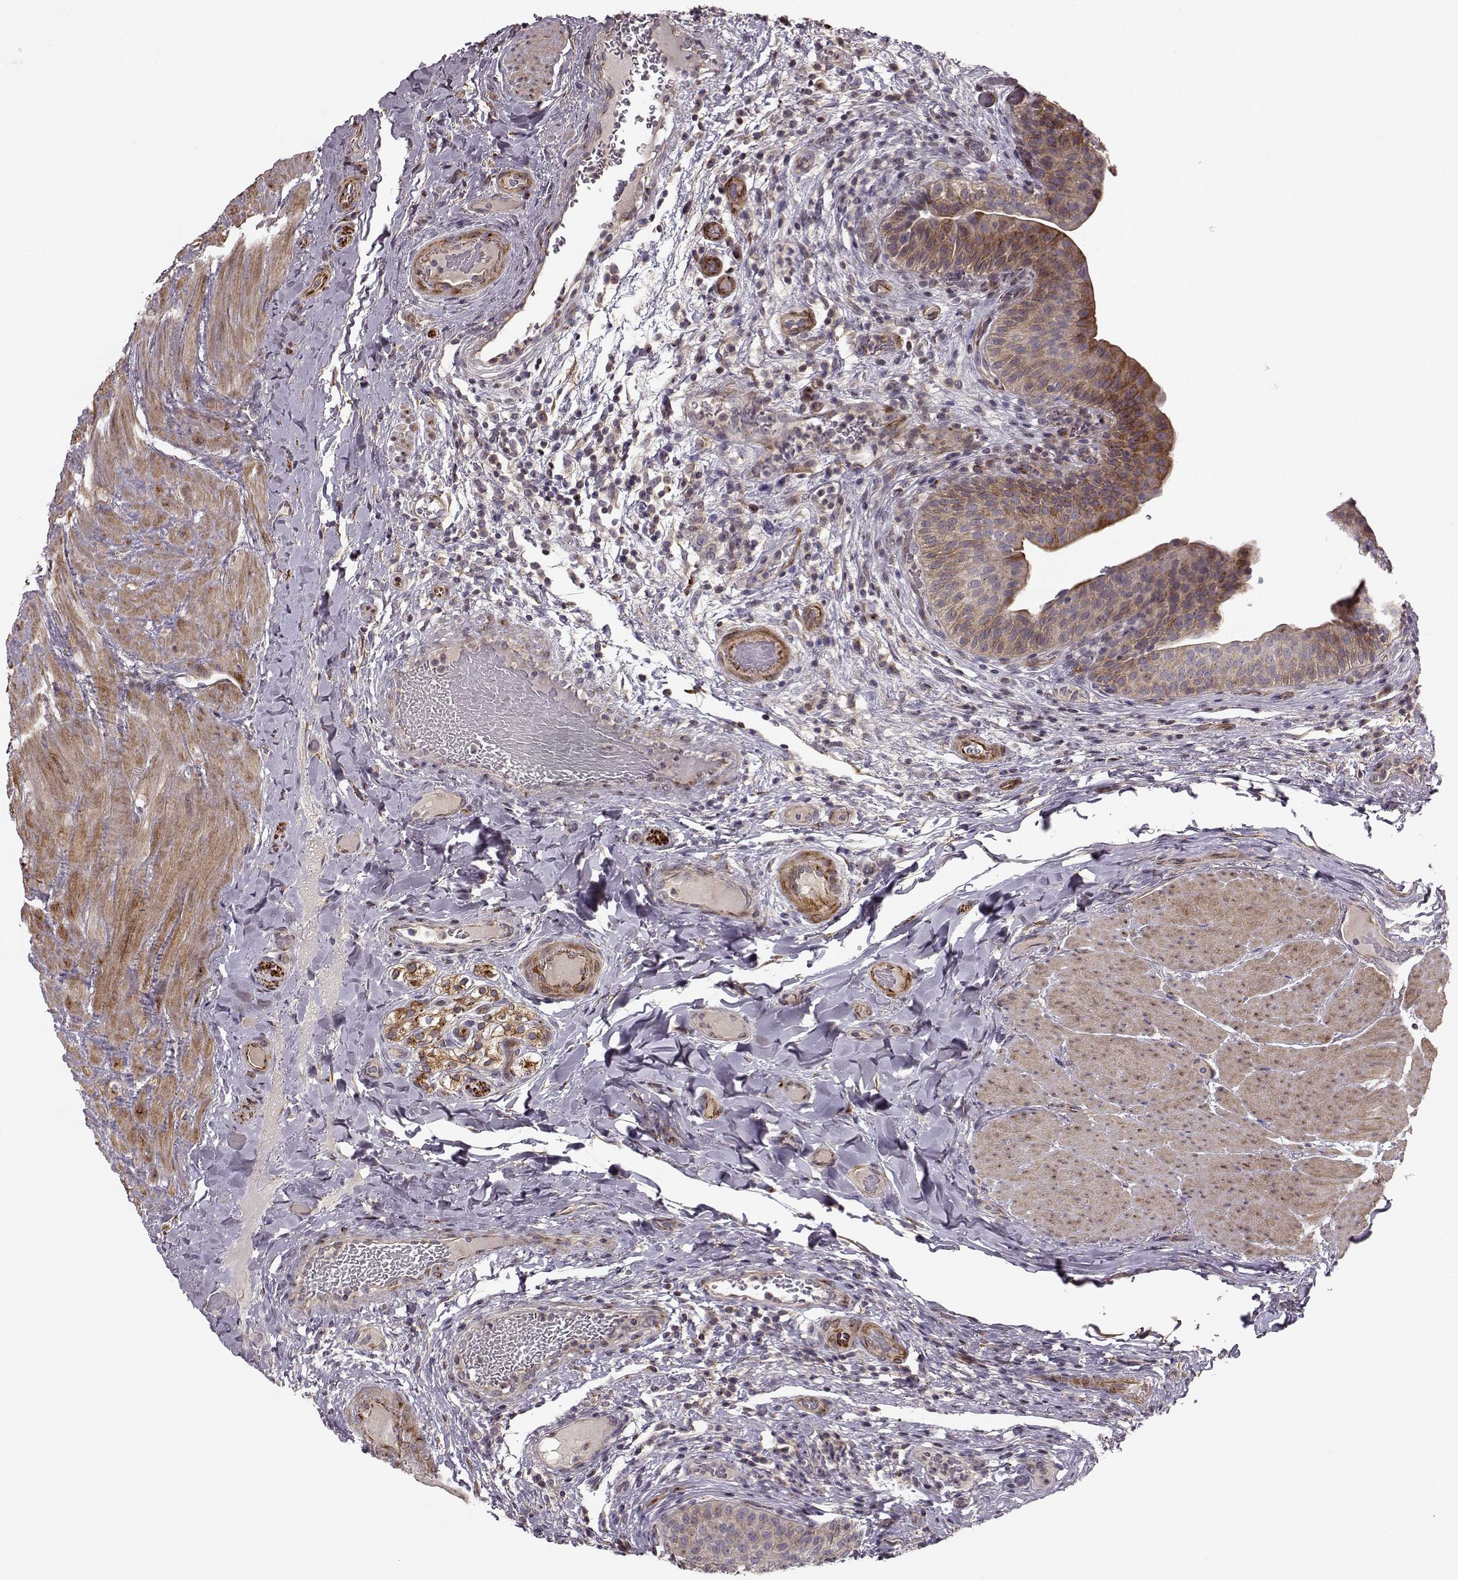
{"staining": {"intensity": "moderate", "quantity": ">75%", "location": "cytoplasmic/membranous"}, "tissue": "urinary bladder", "cell_type": "Urothelial cells", "image_type": "normal", "snomed": [{"axis": "morphology", "description": "Normal tissue, NOS"}, {"axis": "topography", "description": "Urinary bladder"}], "caption": "Brown immunohistochemical staining in benign human urinary bladder demonstrates moderate cytoplasmic/membranous expression in about >75% of urothelial cells.", "gene": "MTR", "patient": {"sex": "male", "age": 66}}